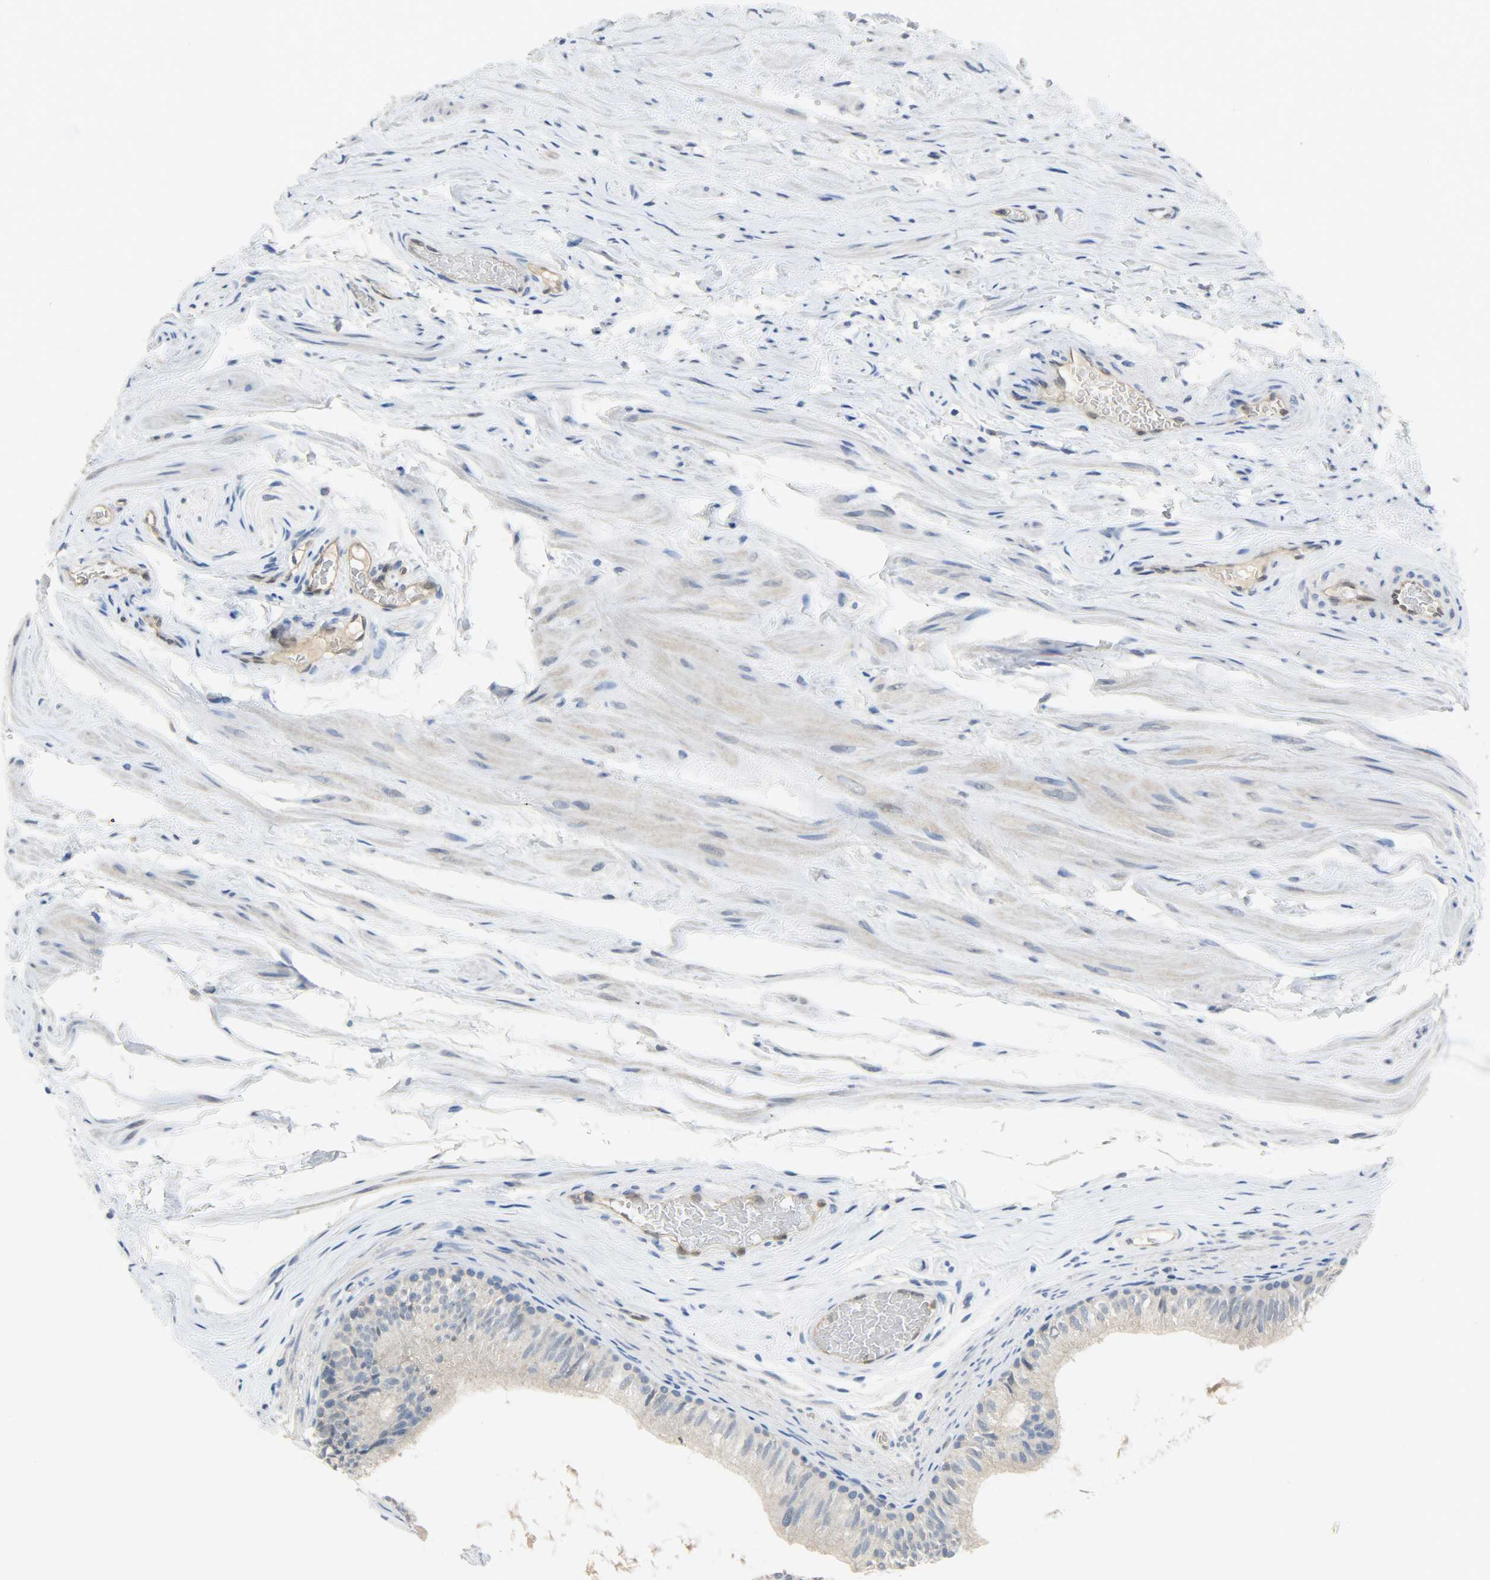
{"staining": {"intensity": "weak", "quantity": ">75%", "location": "cytoplasmic/membranous"}, "tissue": "epididymis", "cell_type": "Glandular cells", "image_type": "normal", "snomed": [{"axis": "morphology", "description": "Normal tissue, NOS"}, {"axis": "topography", "description": "Testis"}, {"axis": "topography", "description": "Epididymis"}], "caption": "Protein staining by IHC exhibits weak cytoplasmic/membranous expression in about >75% of glandular cells in unremarkable epididymis.", "gene": "FKBP1A", "patient": {"sex": "male", "age": 36}}